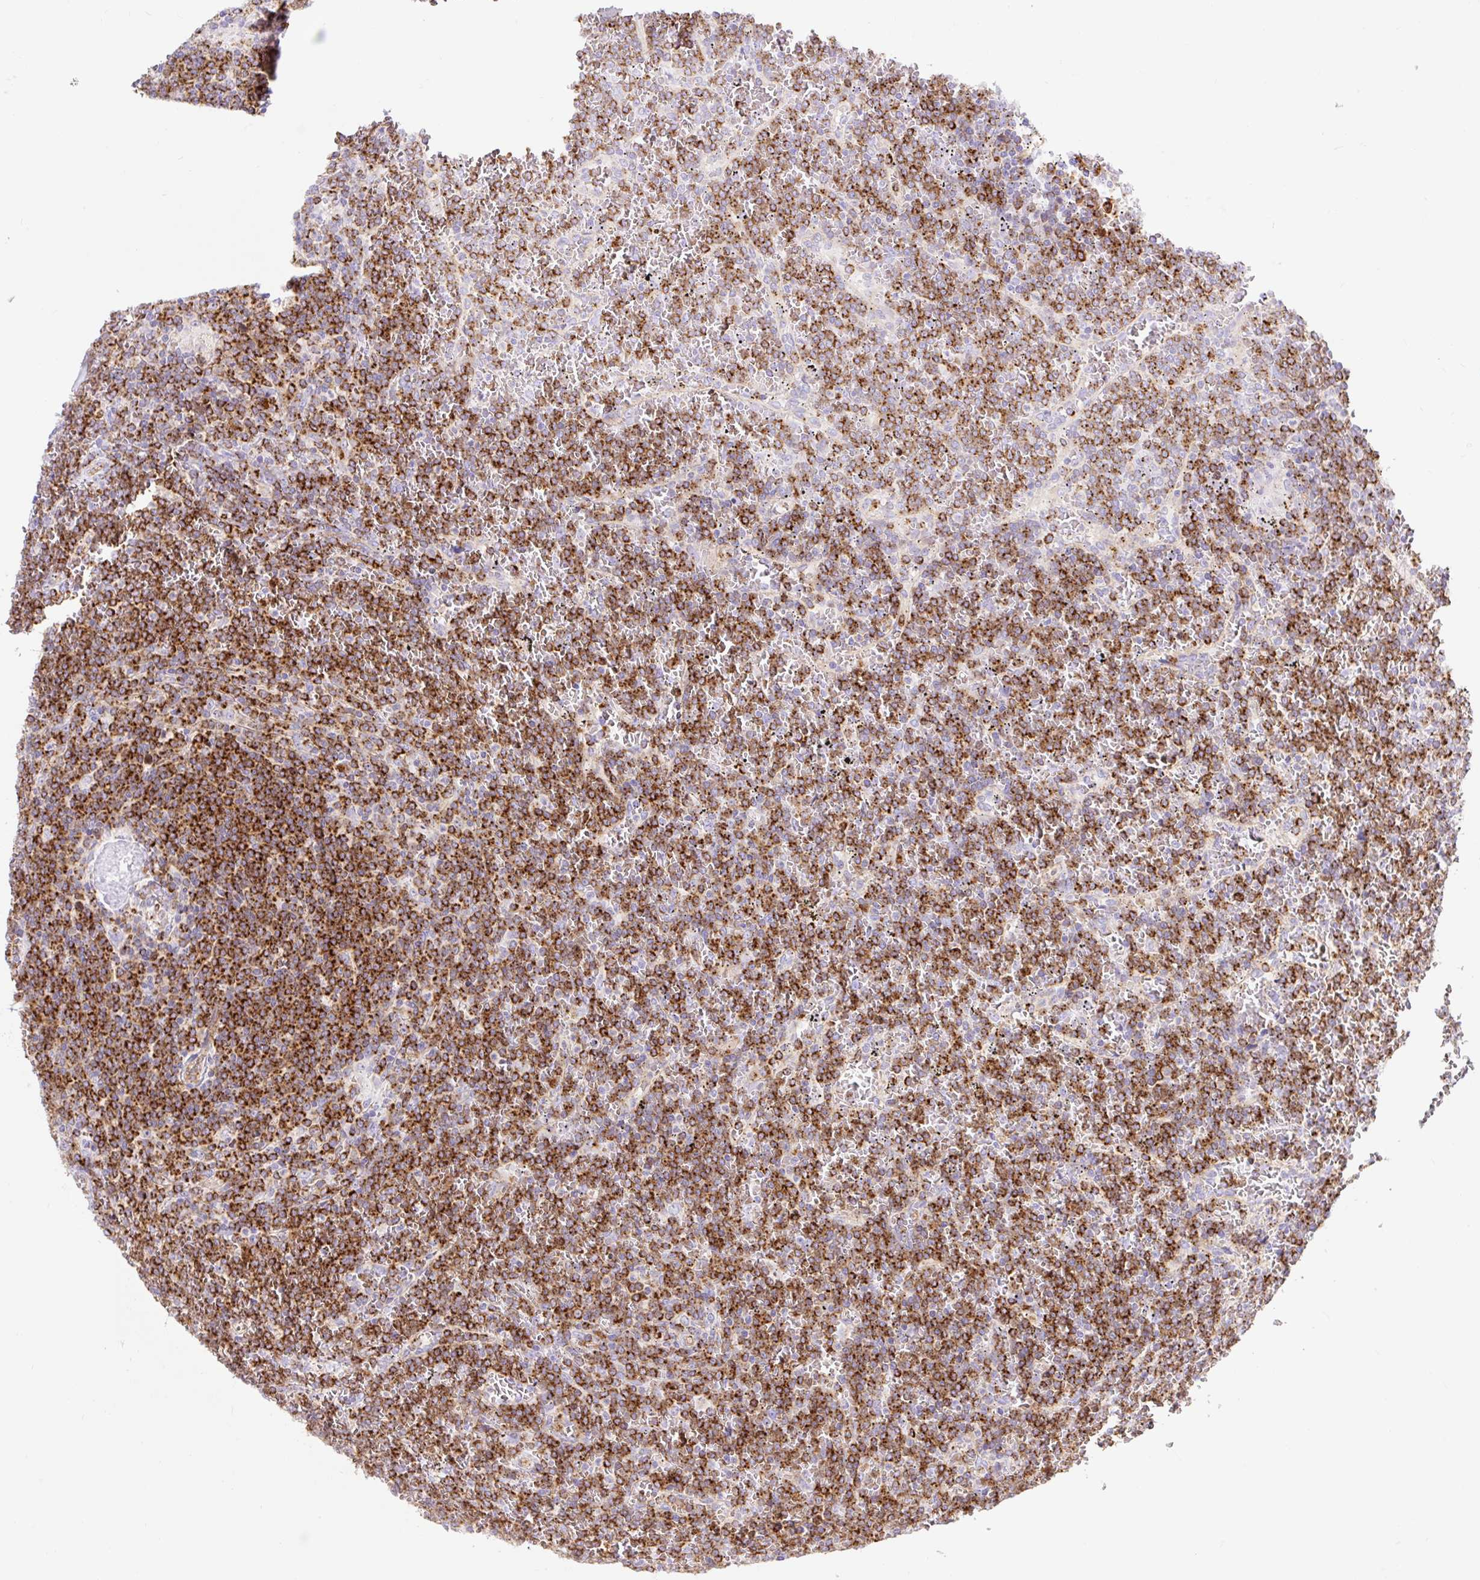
{"staining": {"intensity": "strong", "quantity": ">75%", "location": "cytoplasmic/membranous"}, "tissue": "lymphoma", "cell_type": "Tumor cells", "image_type": "cancer", "snomed": [{"axis": "morphology", "description": "Malignant lymphoma, non-Hodgkin's type, Low grade"}, {"axis": "topography", "description": "Spleen"}], "caption": "A high amount of strong cytoplasmic/membranous expression is seen in approximately >75% of tumor cells in lymphoma tissue.", "gene": "HIP1R", "patient": {"sex": "female", "age": 19}}